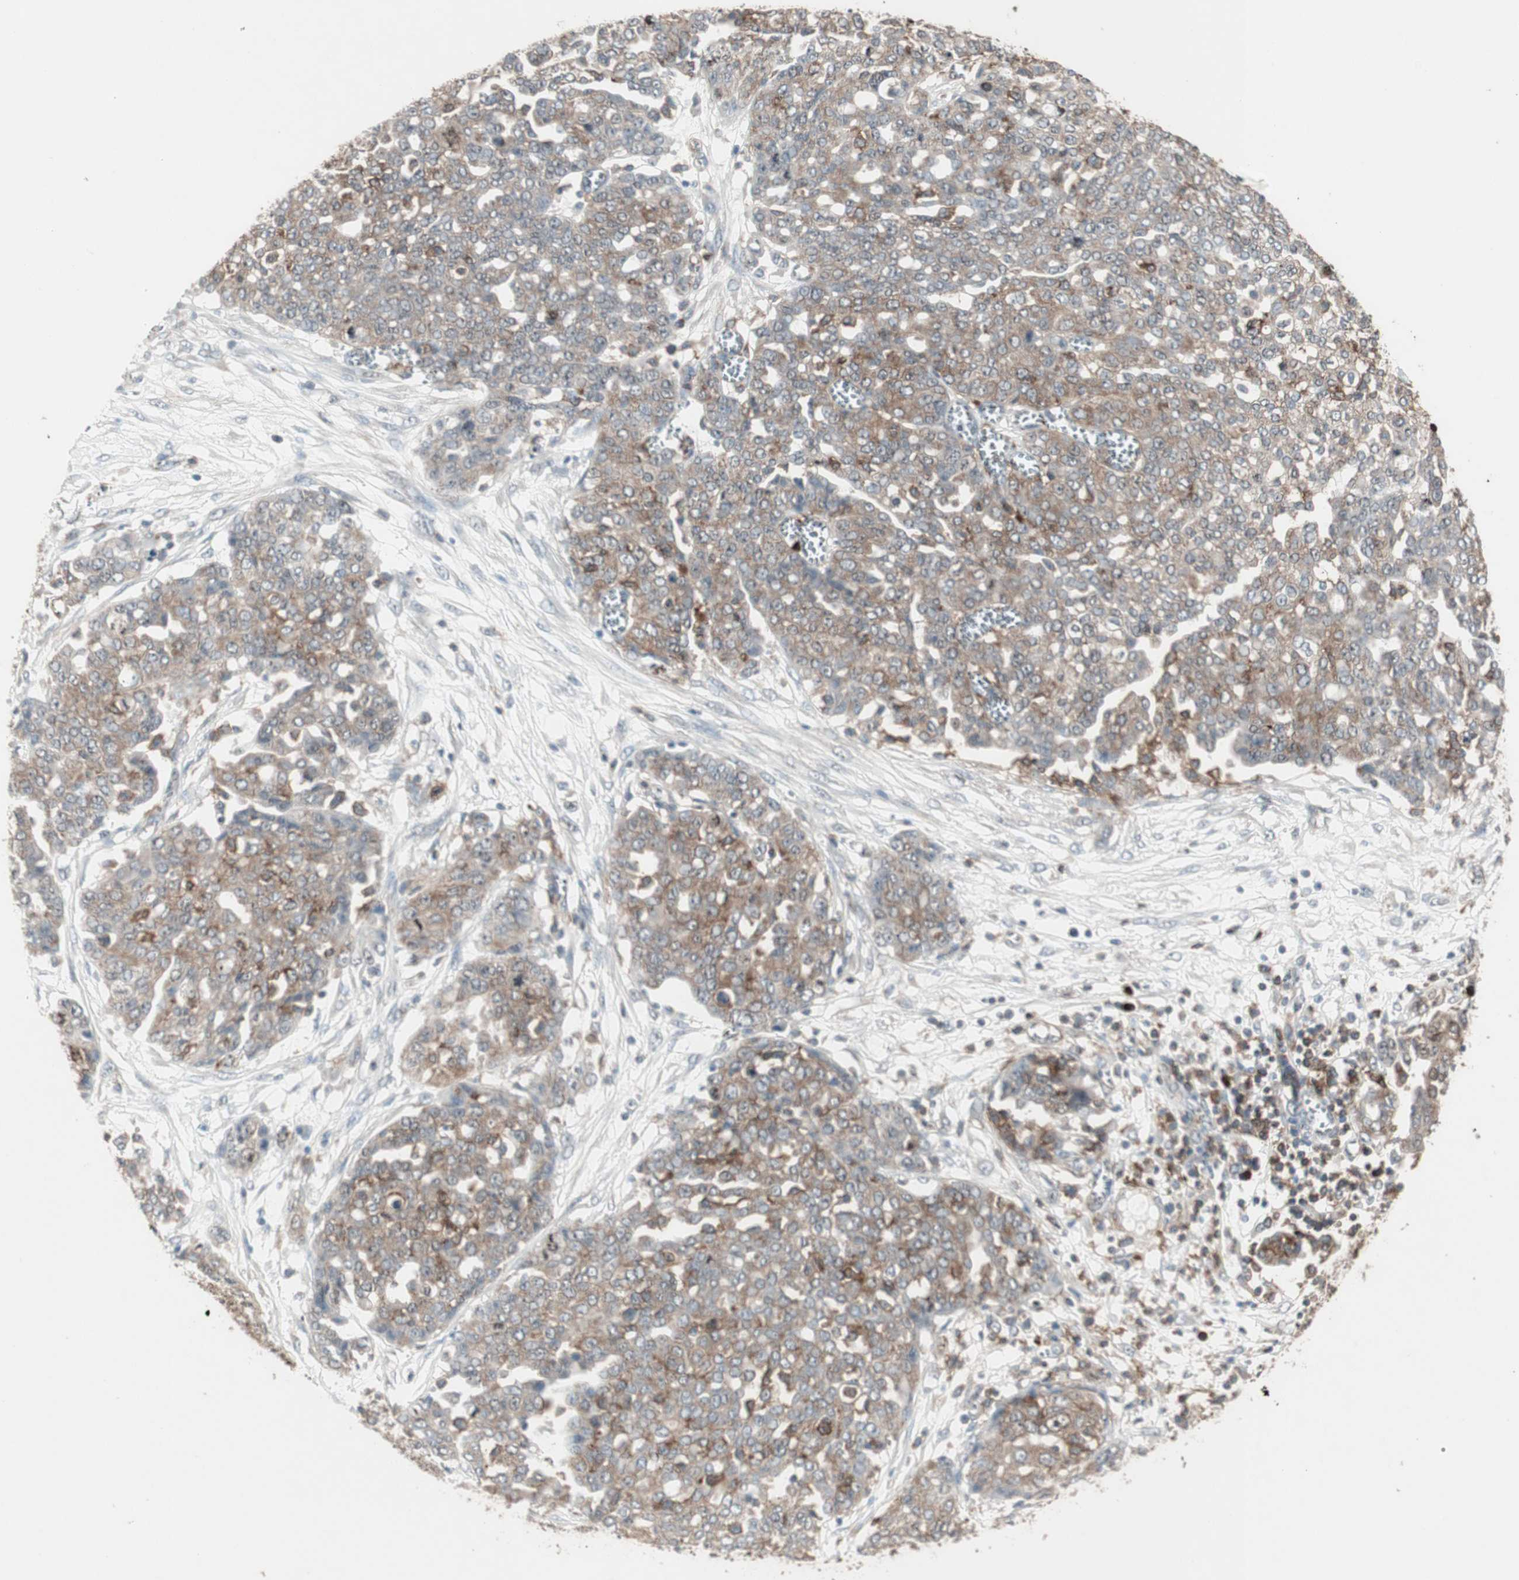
{"staining": {"intensity": "moderate", "quantity": ">75%", "location": "cytoplasmic/membranous"}, "tissue": "ovarian cancer", "cell_type": "Tumor cells", "image_type": "cancer", "snomed": [{"axis": "morphology", "description": "Cystadenocarcinoma, serous, NOS"}, {"axis": "topography", "description": "Soft tissue"}, {"axis": "topography", "description": "Ovary"}], "caption": "Protein expression analysis of ovarian cancer exhibits moderate cytoplasmic/membranous positivity in about >75% of tumor cells.", "gene": "MMP3", "patient": {"sex": "female", "age": 57}}